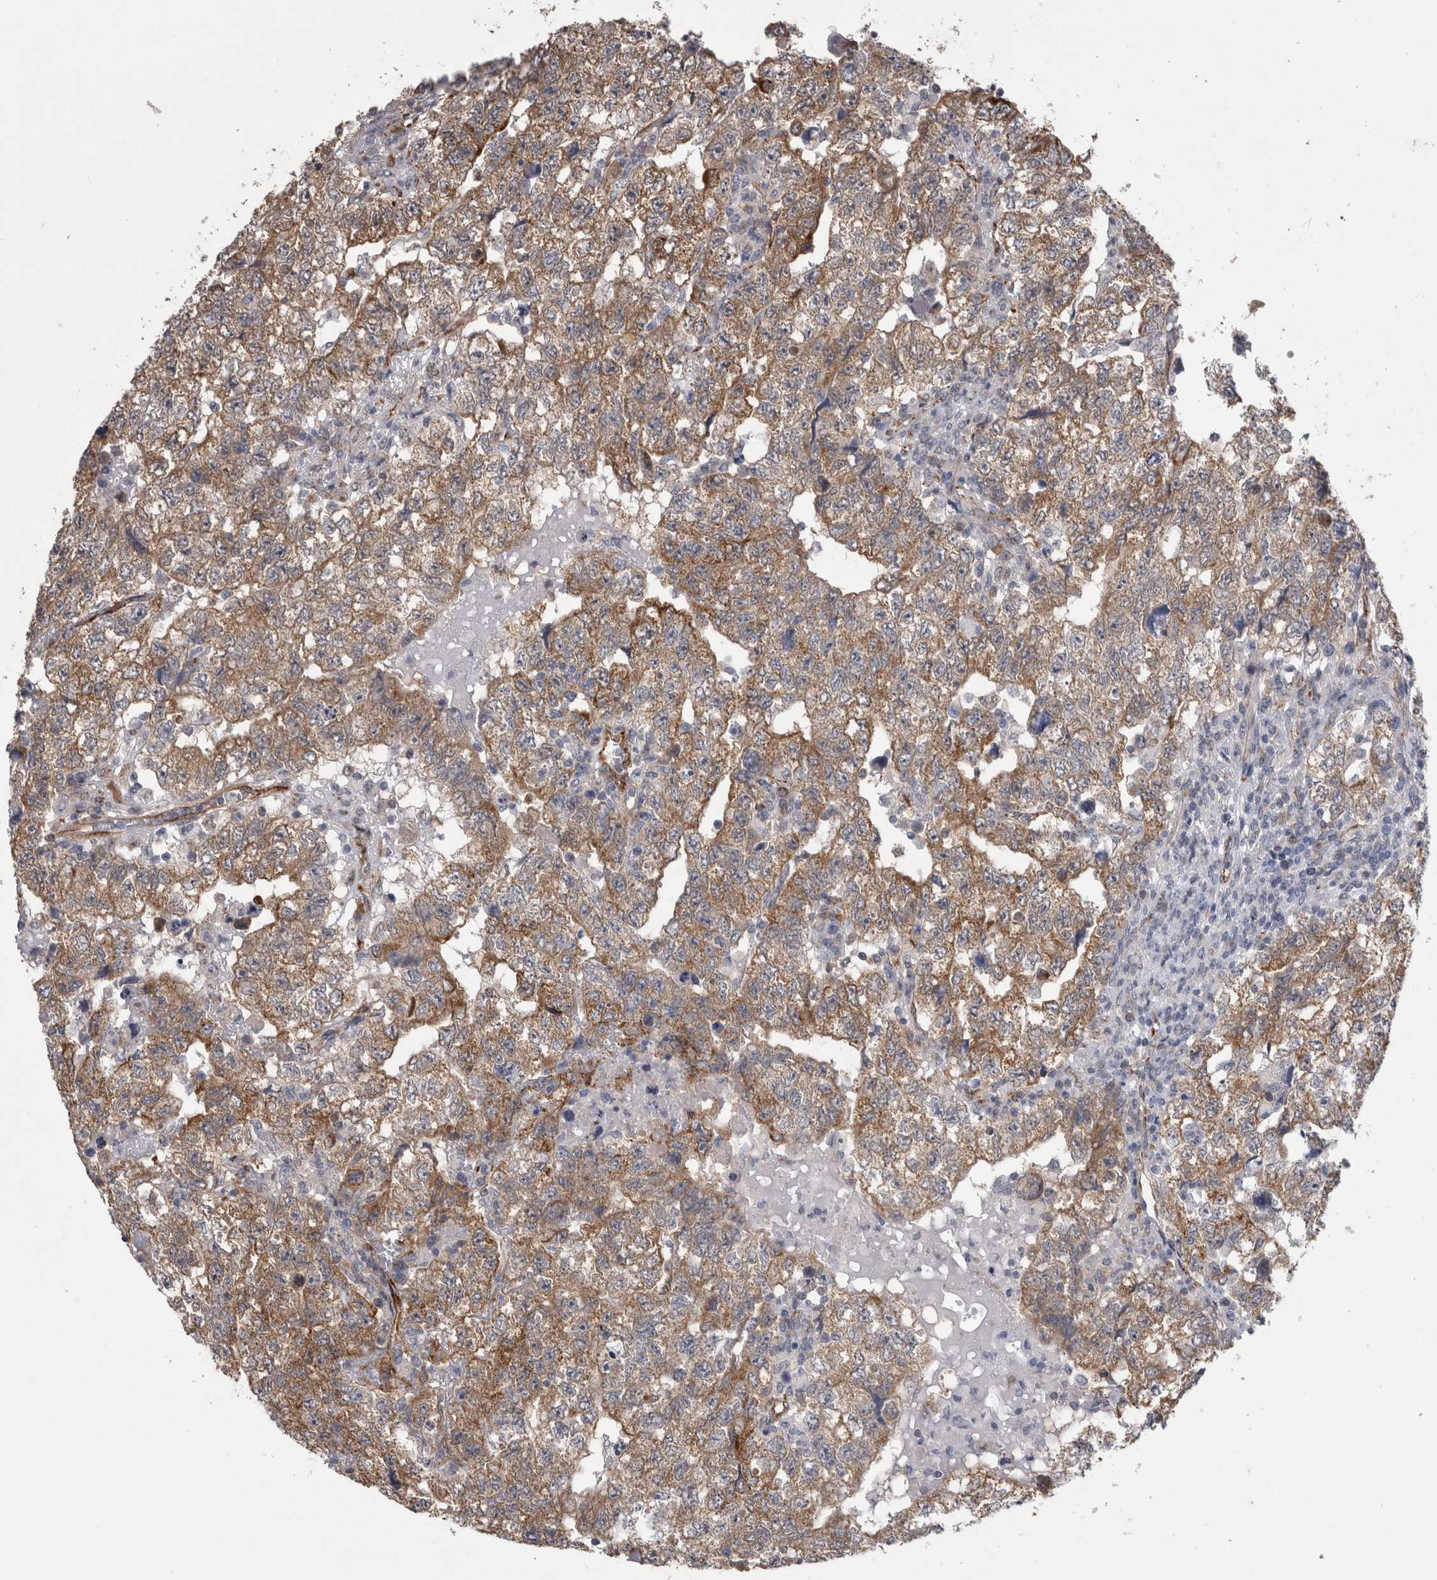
{"staining": {"intensity": "moderate", "quantity": ">75%", "location": "cytoplasmic/membranous"}, "tissue": "testis cancer", "cell_type": "Tumor cells", "image_type": "cancer", "snomed": [{"axis": "morphology", "description": "Carcinoma, Embryonal, NOS"}, {"axis": "topography", "description": "Testis"}], "caption": "Immunohistochemistry image of neoplastic tissue: testis embryonal carcinoma stained using IHC reveals medium levels of moderate protein expression localized specifically in the cytoplasmic/membranous of tumor cells, appearing as a cytoplasmic/membranous brown color.", "gene": "ACOT7", "patient": {"sex": "male", "age": 36}}